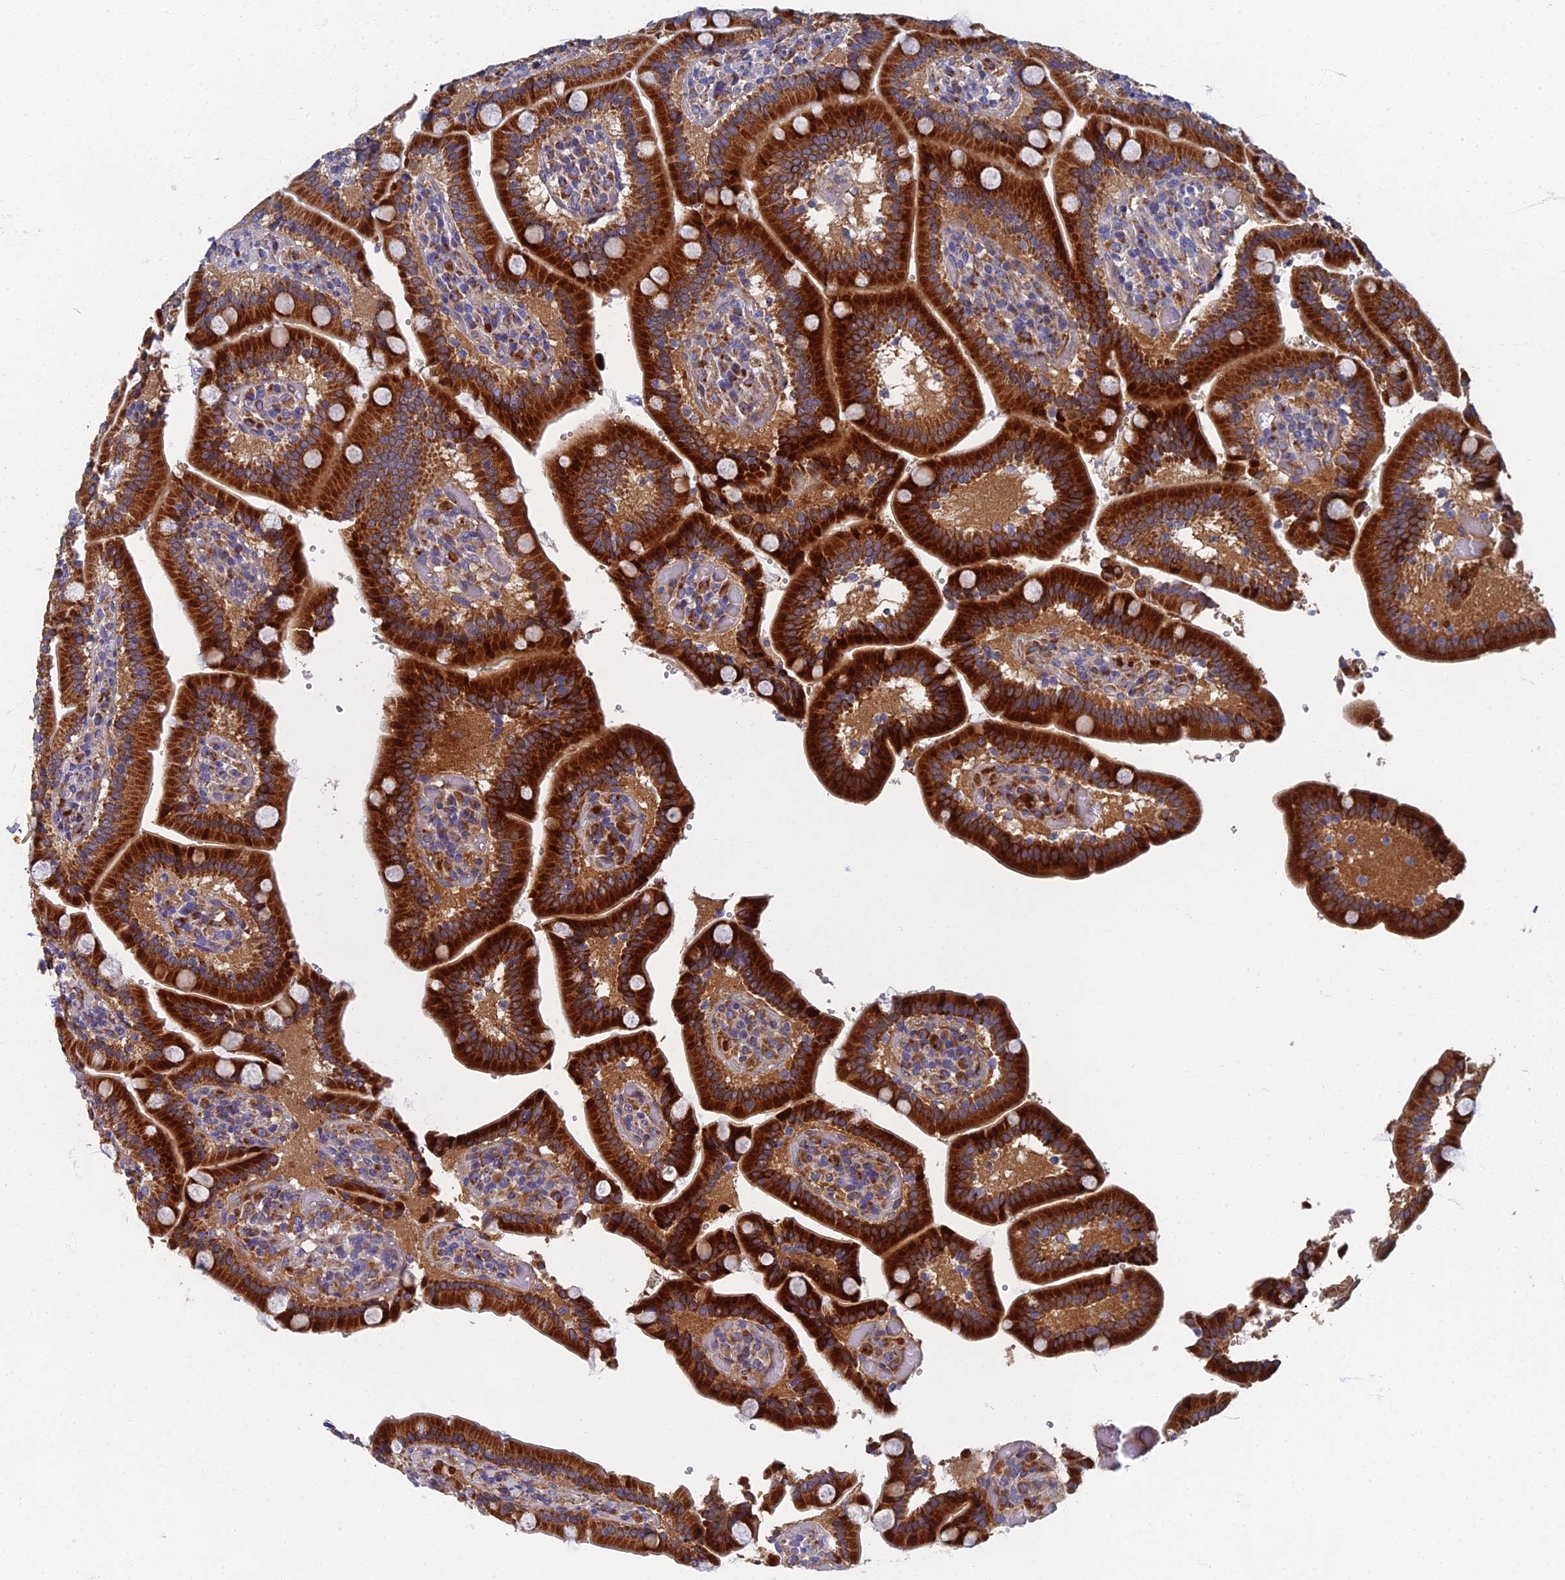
{"staining": {"intensity": "strong", "quantity": ">75%", "location": "cytoplasmic/membranous"}, "tissue": "duodenum", "cell_type": "Glandular cells", "image_type": "normal", "snomed": [{"axis": "morphology", "description": "Normal tissue, NOS"}, {"axis": "topography", "description": "Duodenum"}], "caption": "Approximately >75% of glandular cells in unremarkable duodenum reveal strong cytoplasmic/membranous protein staining as visualized by brown immunohistochemical staining.", "gene": "RNASEK", "patient": {"sex": "female", "age": 62}}